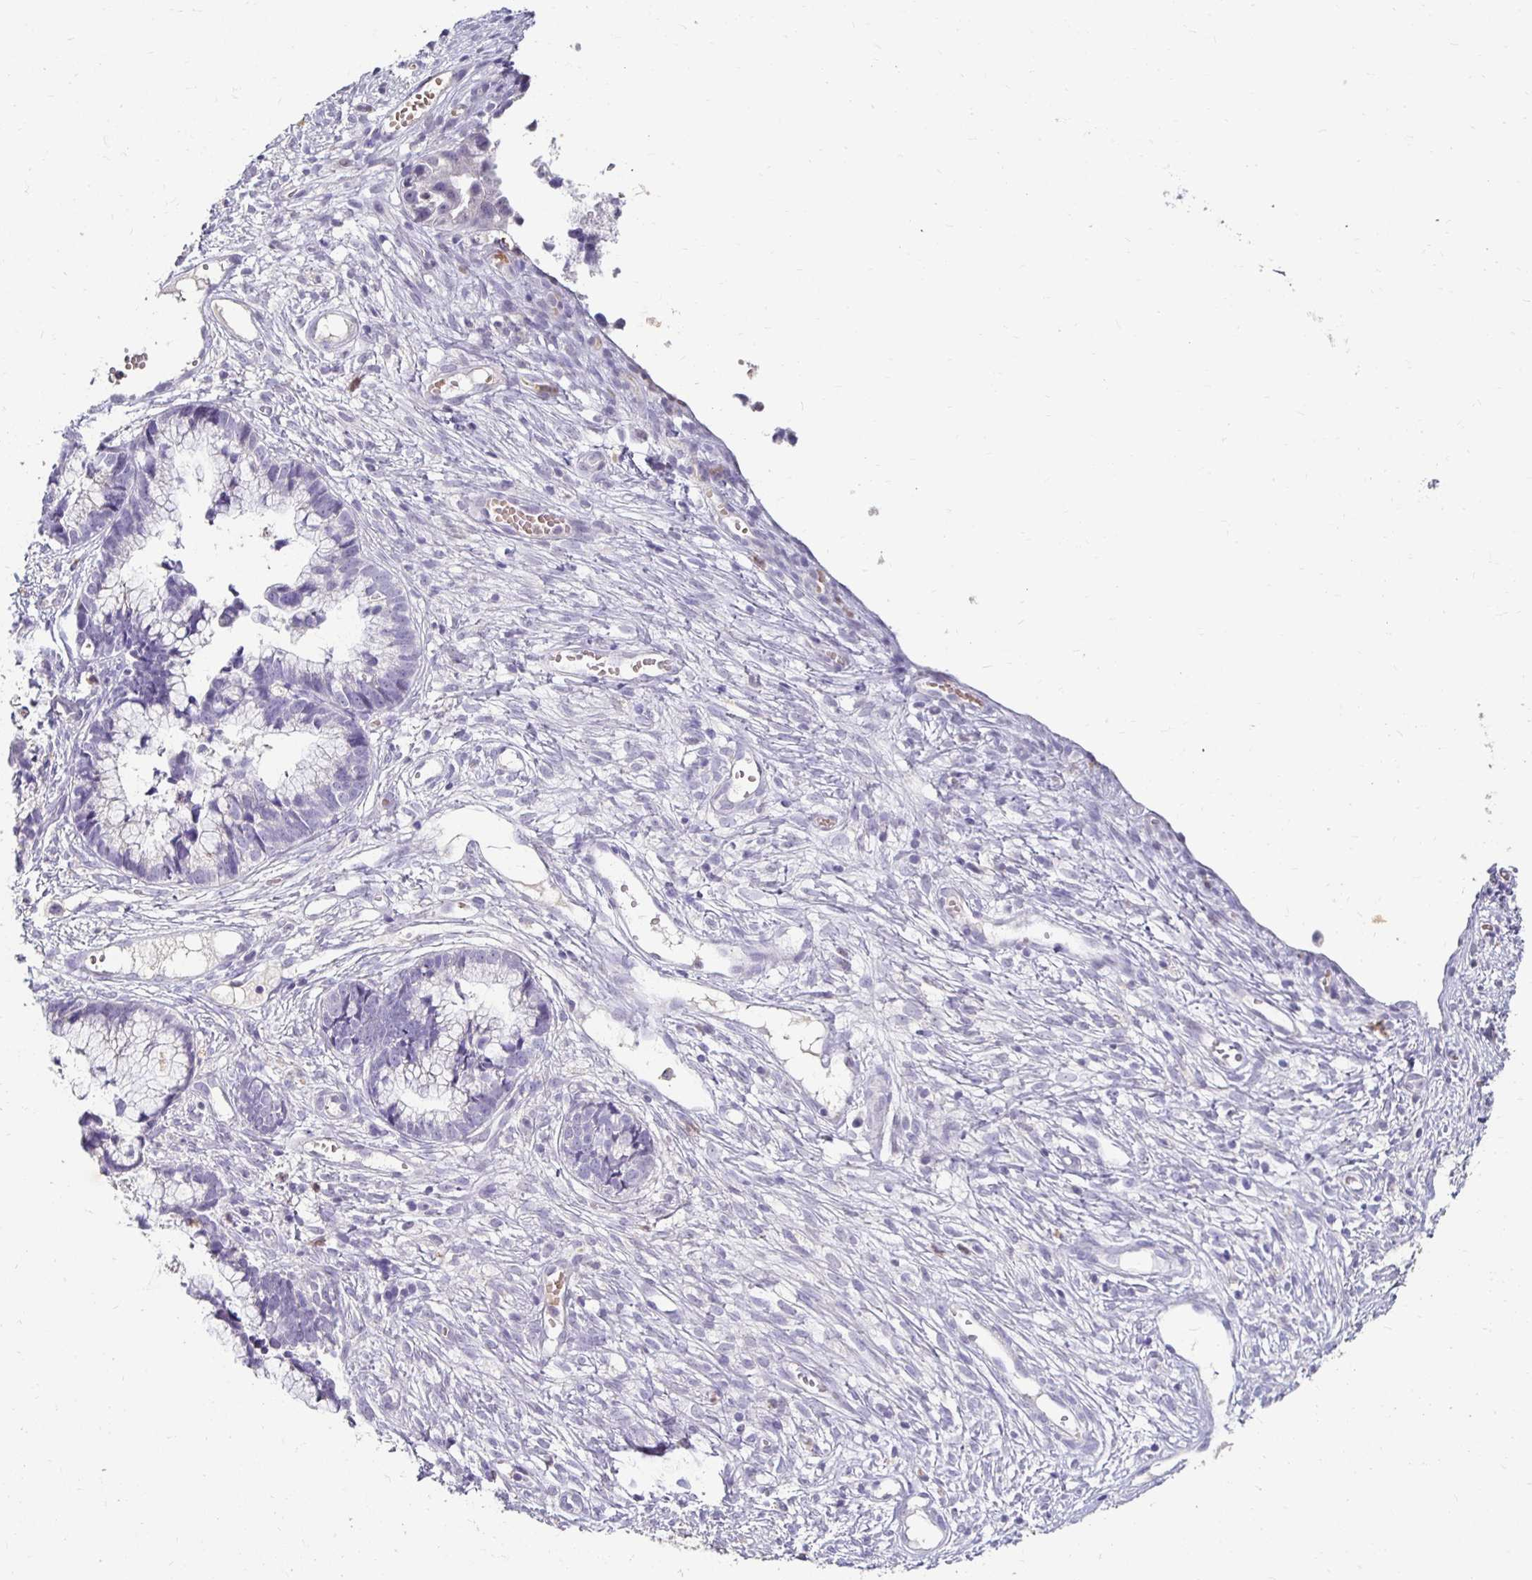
{"staining": {"intensity": "negative", "quantity": "none", "location": "none"}, "tissue": "cervical cancer", "cell_type": "Tumor cells", "image_type": "cancer", "snomed": [{"axis": "morphology", "description": "Adenocarcinoma, NOS"}, {"axis": "topography", "description": "Cervix"}], "caption": "IHC of human cervical cancer (adenocarcinoma) shows no positivity in tumor cells.", "gene": "GK2", "patient": {"sex": "female", "age": 44}}